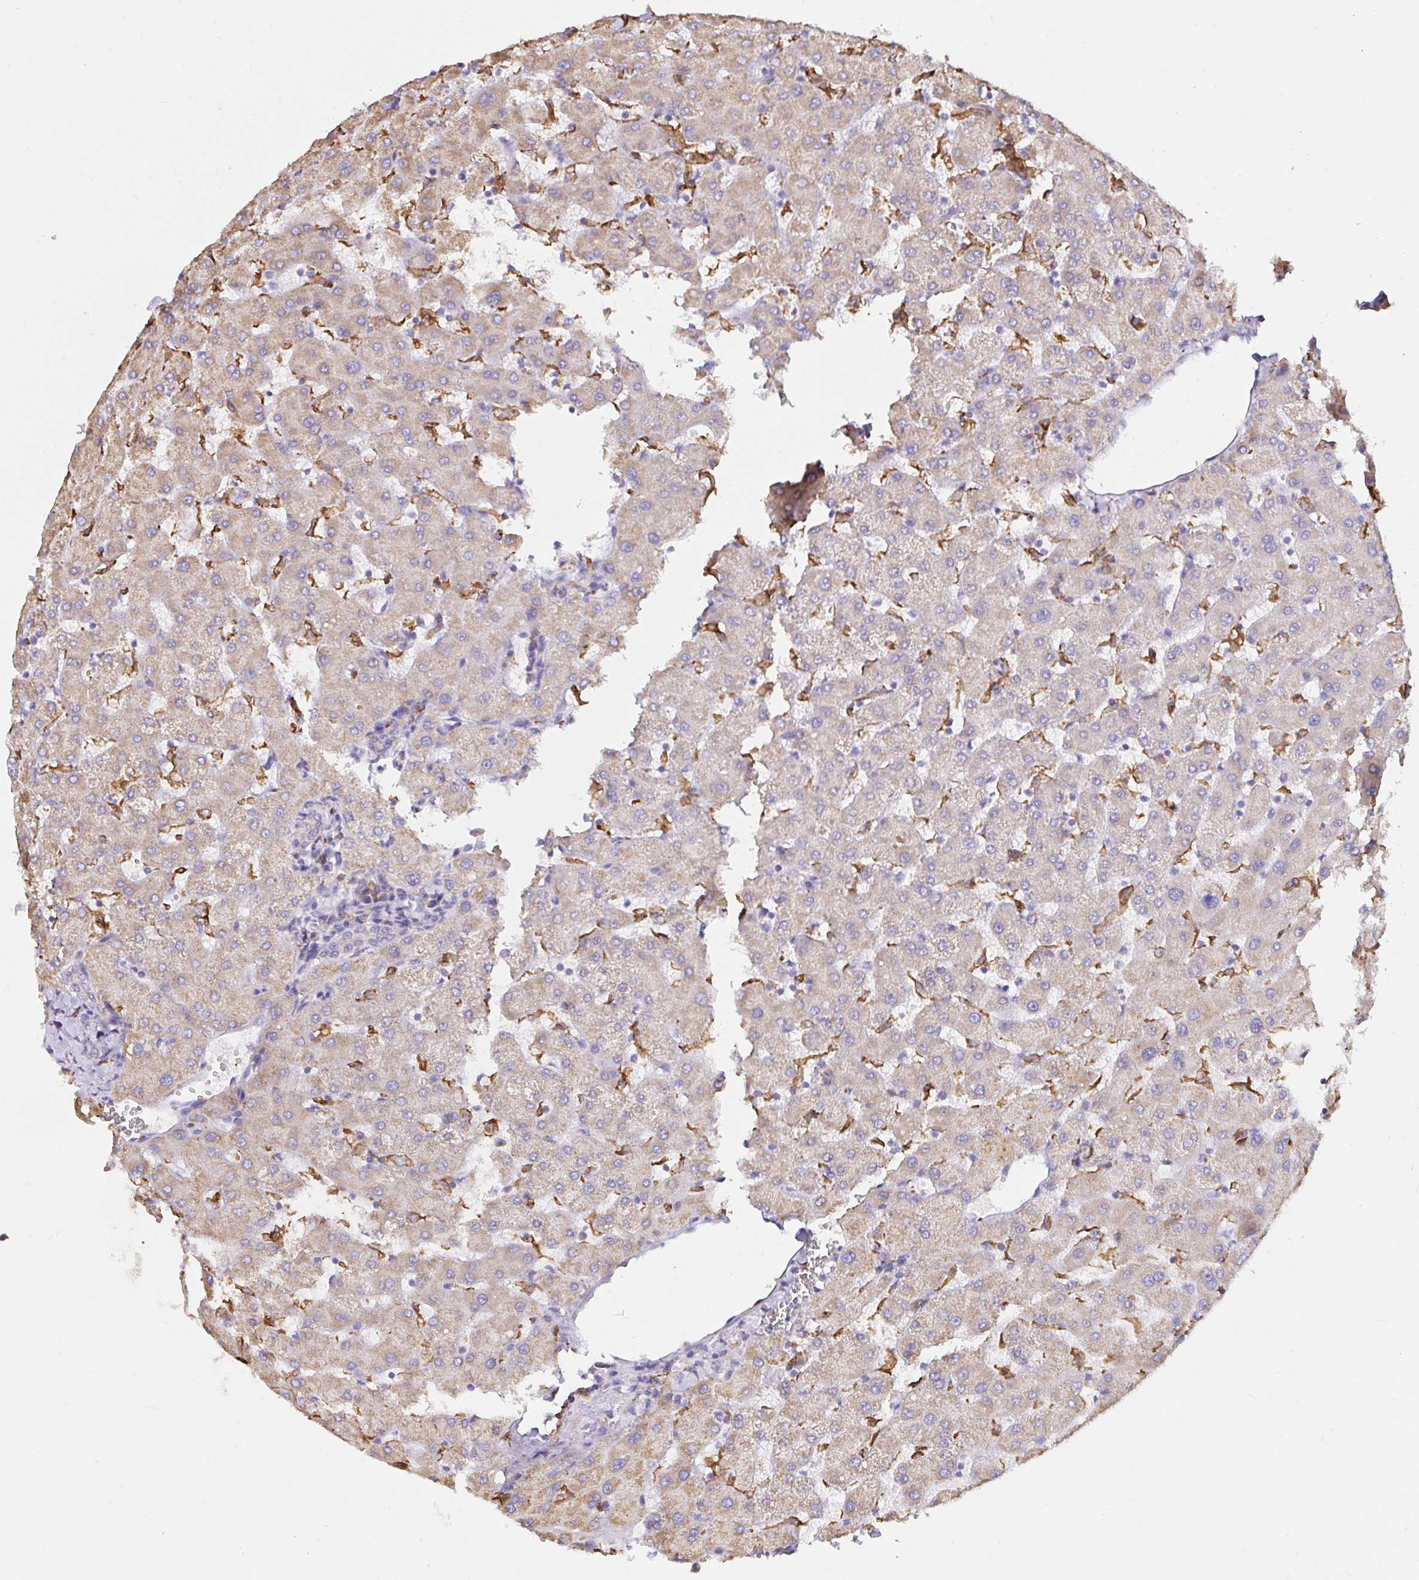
{"staining": {"intensity": "negative", "quantity": "none", "location": "none"}, "tissue": "liver", "cell_type": "Cholangiocytes", "image_type": "normal", "snomed": [{"axis": "morphology", "description": "Normal tissue, NOS"}, {"axis": "topography", "description": "Liver"}], "caption": "Protein analysis of benign liver demonstrates no significant staining in cholangiocytes.", "gene": "MSR1", "patient": {"sex": "female", "age": 63}}